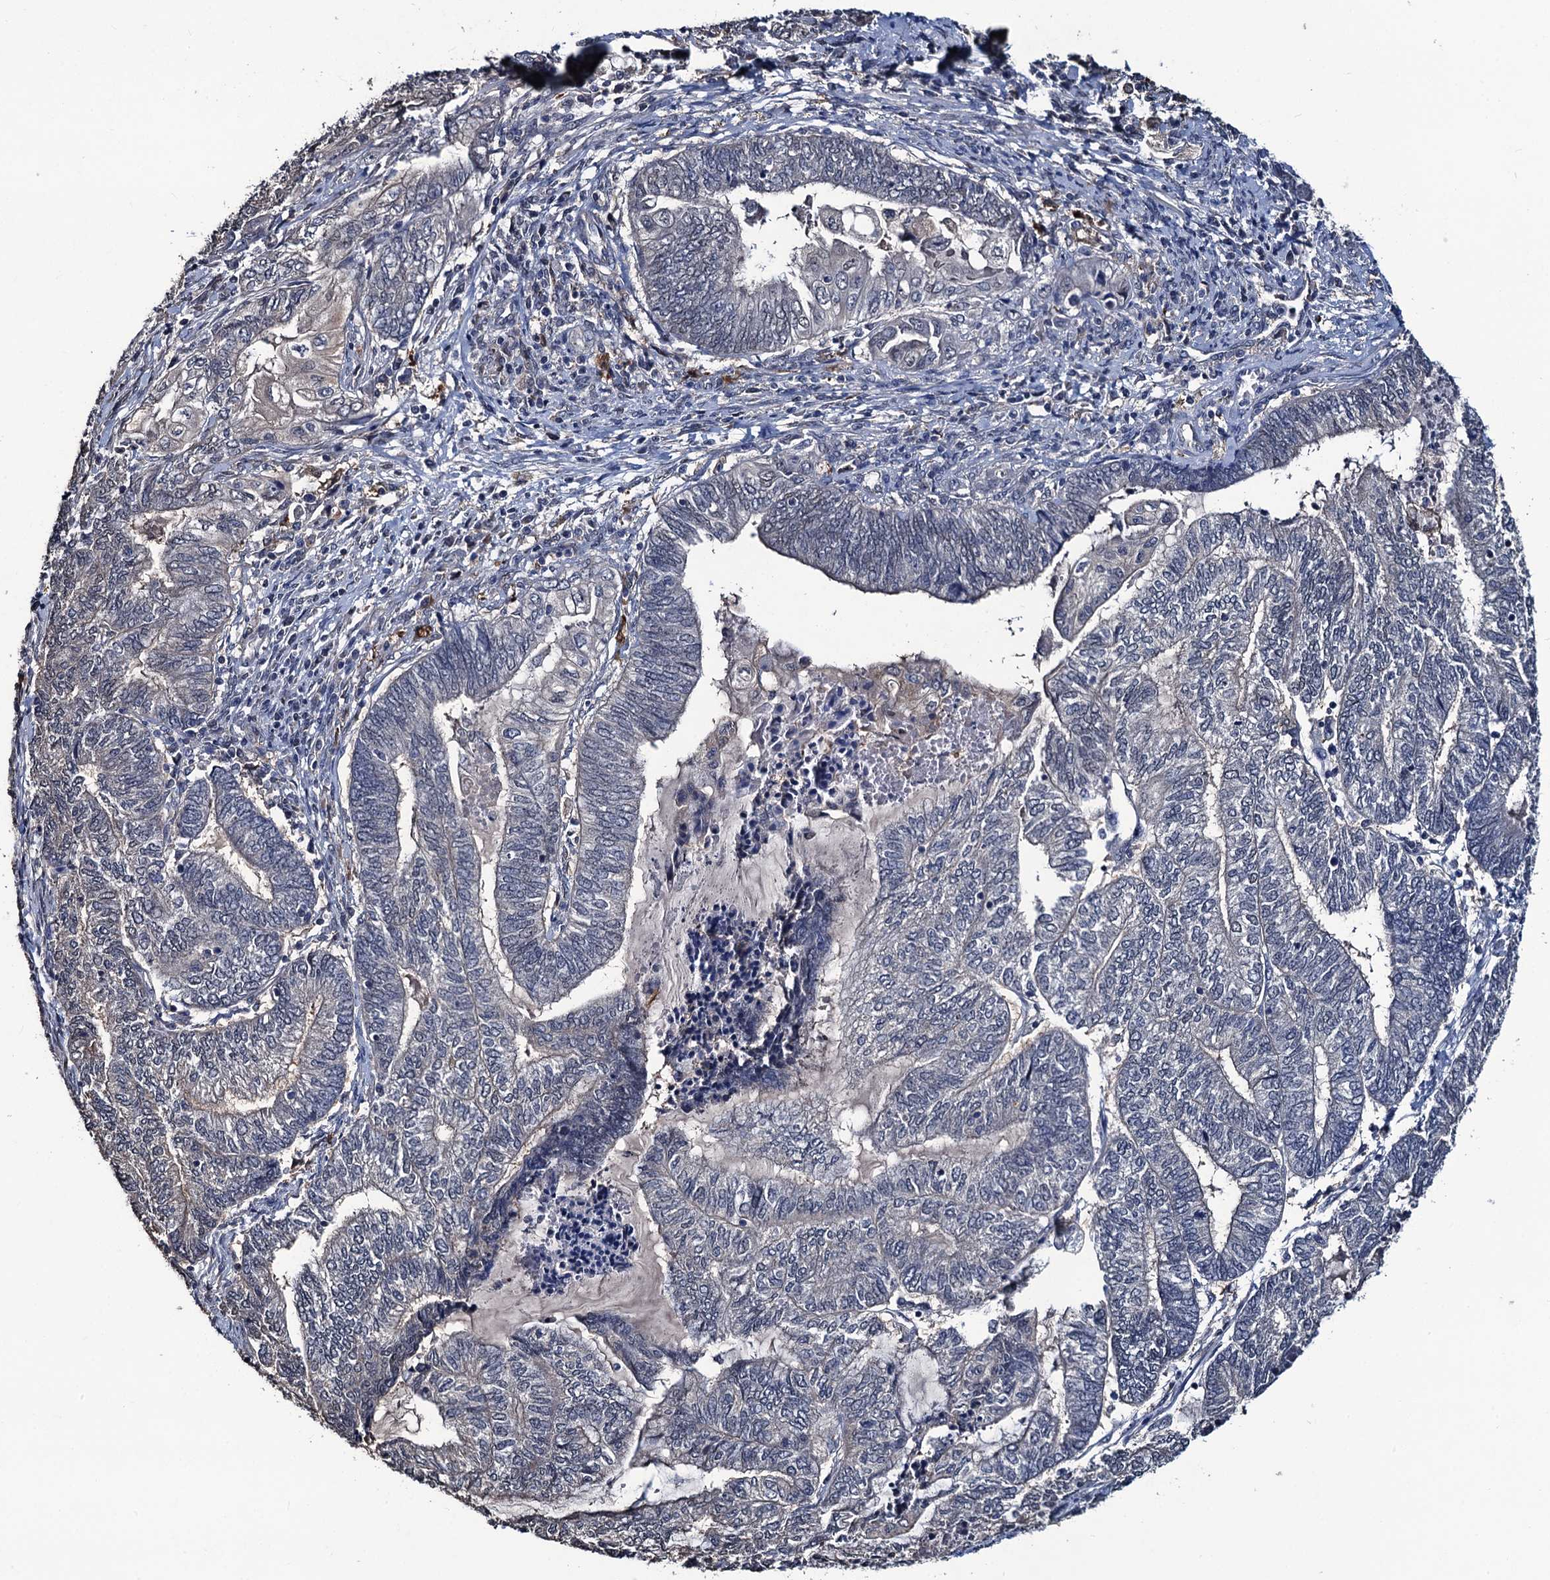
{"staining": {"intensity": "moderate", "quantity": "<25%", "location": "nuclear"}, "tissue": "endometrial cancer", "cell_type": "Tumor cells", "image_type": "cancer", "snomed": [{"axis": "morphology", "description": "Adenocarcinoma, NOS"}, {"axis": "topography", "description": "Uterus"}, {"axis": "topography", "description": "Endometrium"}], "caption": "Endometrial cancer (adenocarcinoma) was stained to show a protein in brown. There is low levels of moderate nuclear positivity in about <25% of tumor cells.", "gene": "RTKN2", "patient": {"sex": "female", "age": 70}}